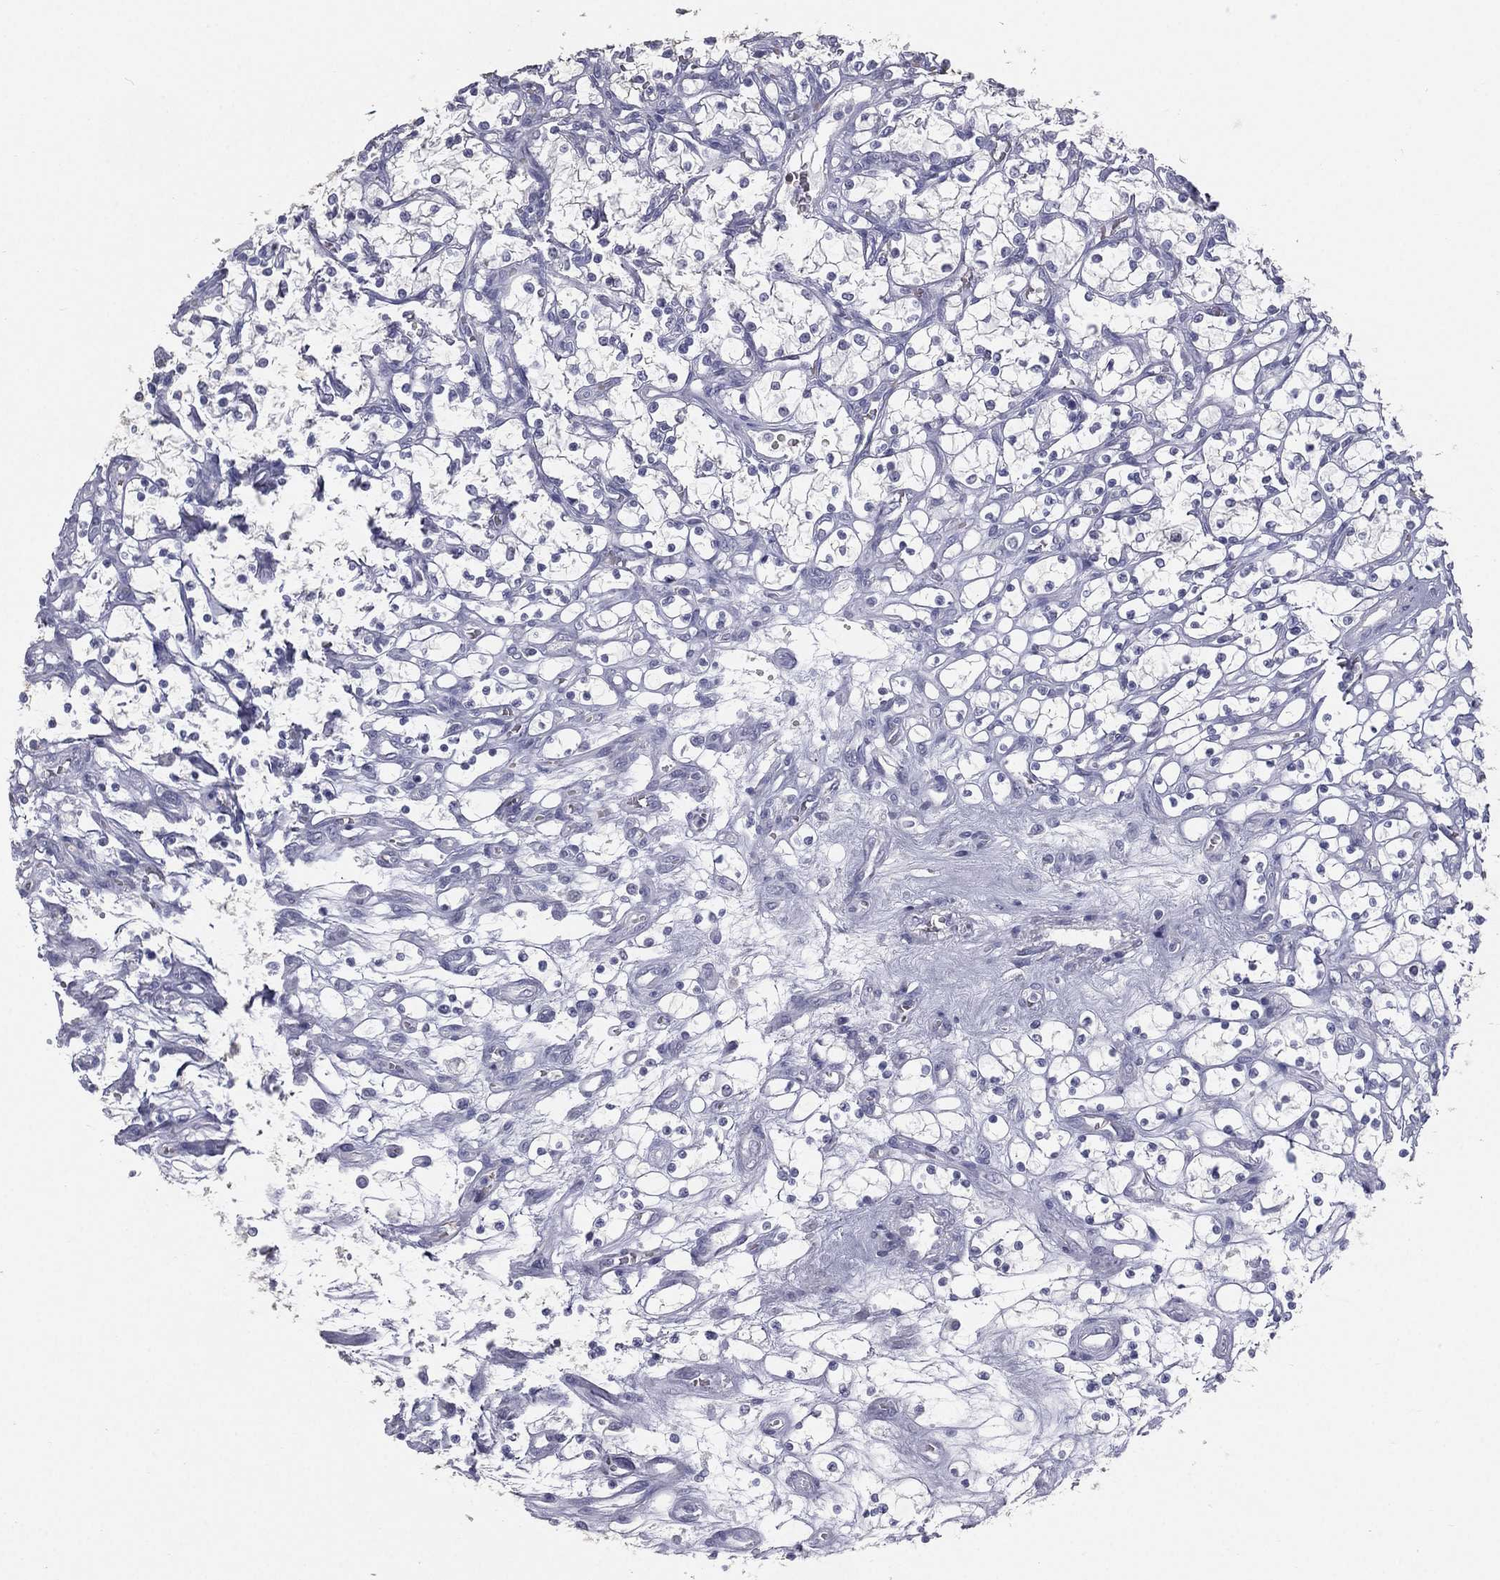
{"staining": {"intensity": "negative", "quantity": "none", "location": "none"}, "tissue": "renal cancer", "cell_type": "Tumor cells", "image_type": "cancer", "snomed": [{"axis": "morphology", "description": "Adenocarcinoma, NOS"}, {"axis": "topography", "description": "Kidney"}], "caption": "Renal cancer was stained to show a protein in brown. There is no significant positivity in tumor cells.", "gene": "ESX1", "patient": {"sex": "female", "age": 69}}